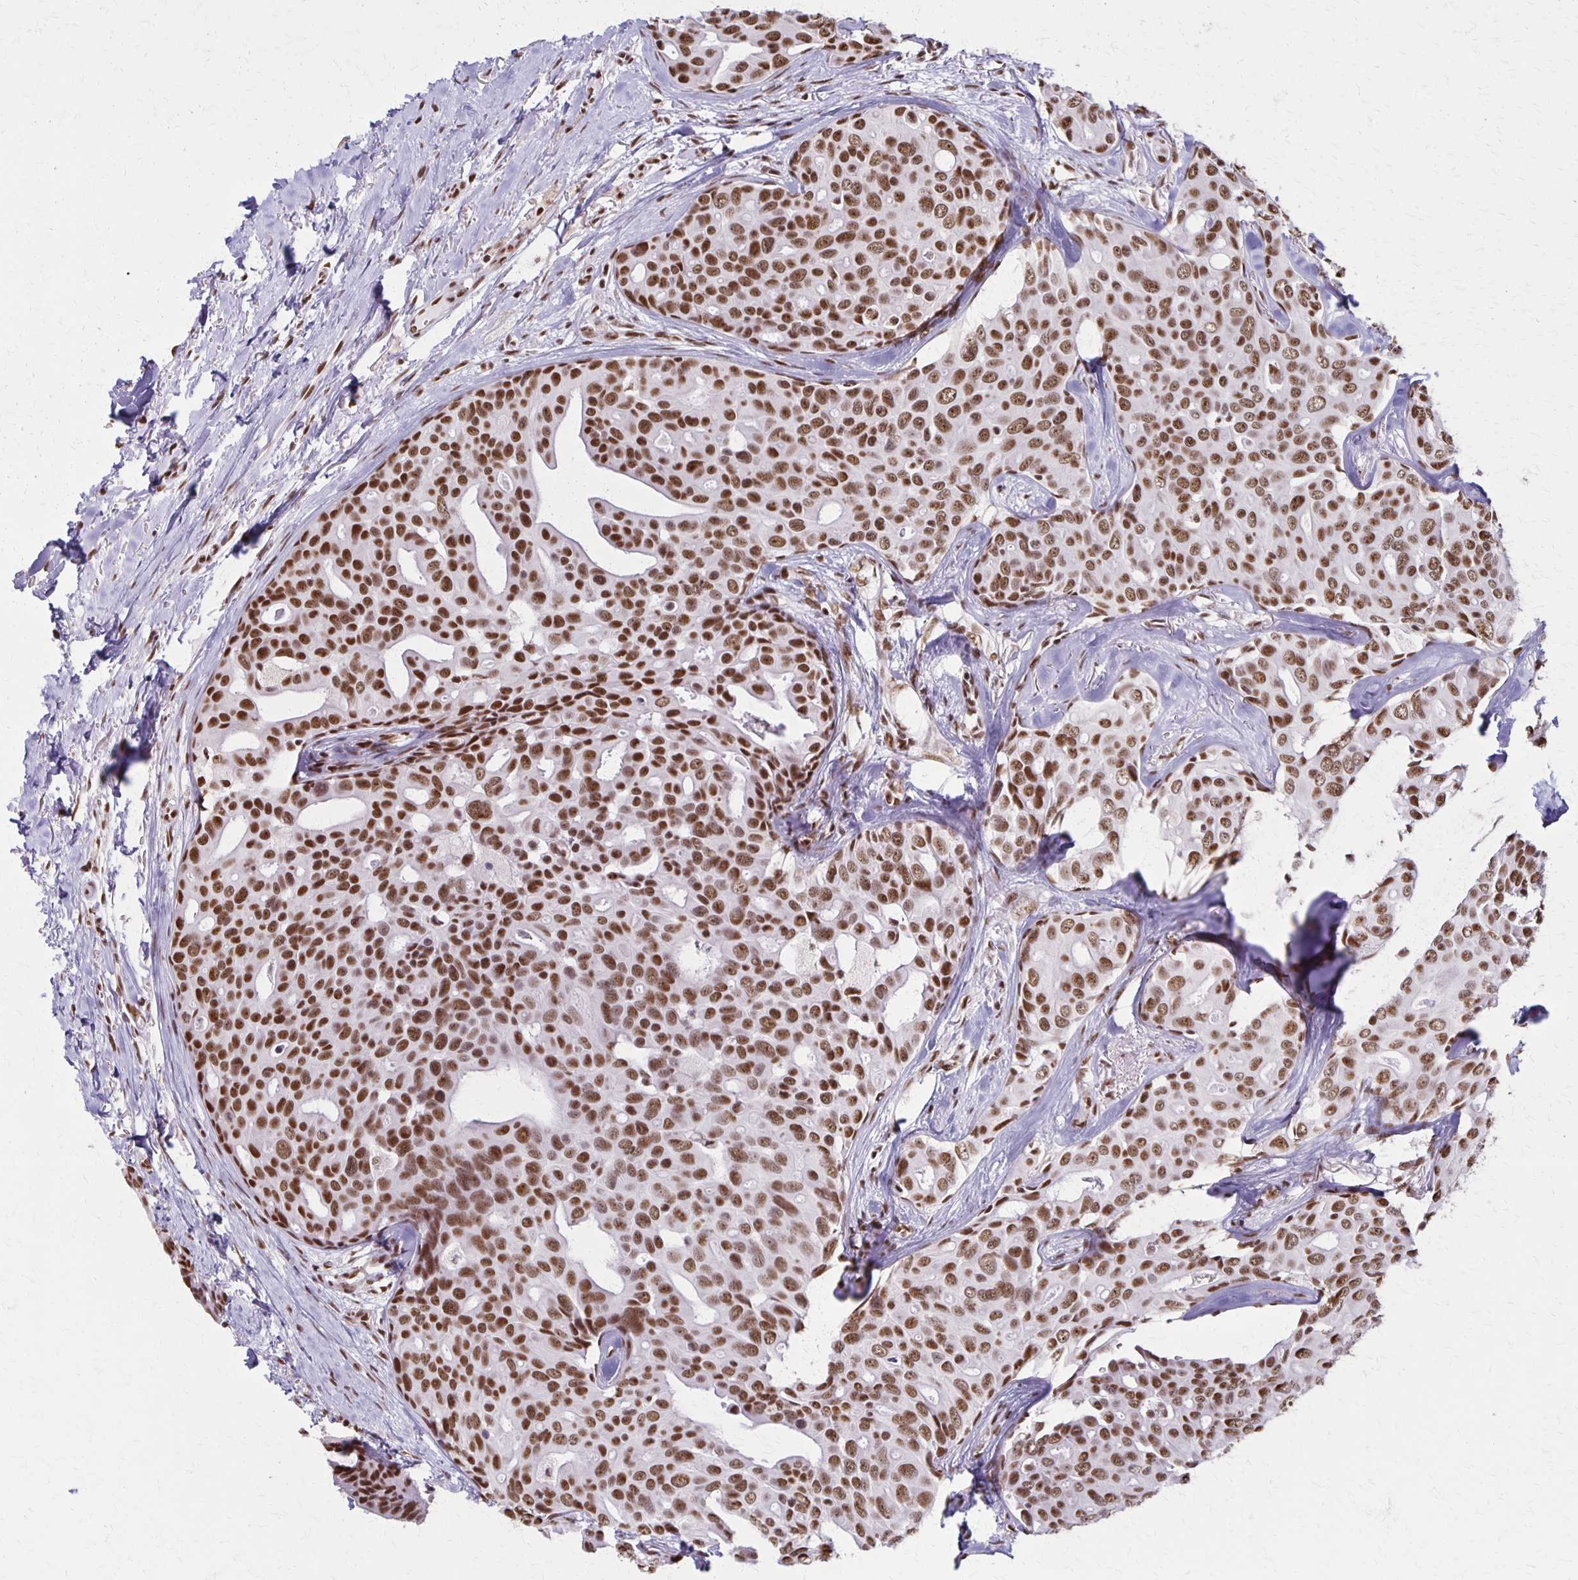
{"staining": {"intensity": "strong", "quantity": ">75%", "location": "nuclear"}, "tissue": "breast cancer", "cell_type": "Tumor cells", "image_type": "cancer", "snomed": [{"axis": "morphology", "description": "Duct carcinoma"}, {"axis": "topography", "description": "Breast"}], "caption": "Protein expression analysis of human intraductal carcinoma (breast) reveals strong nuclear staining in about >75% of tumor cells. The protein of interest is stained brown, and the nuclei are stained in blue (DAB IHC with brightfield microscopy, high magnification).", "gene": "XRCC6", "patient": {"sex": "female", "age": 54}}